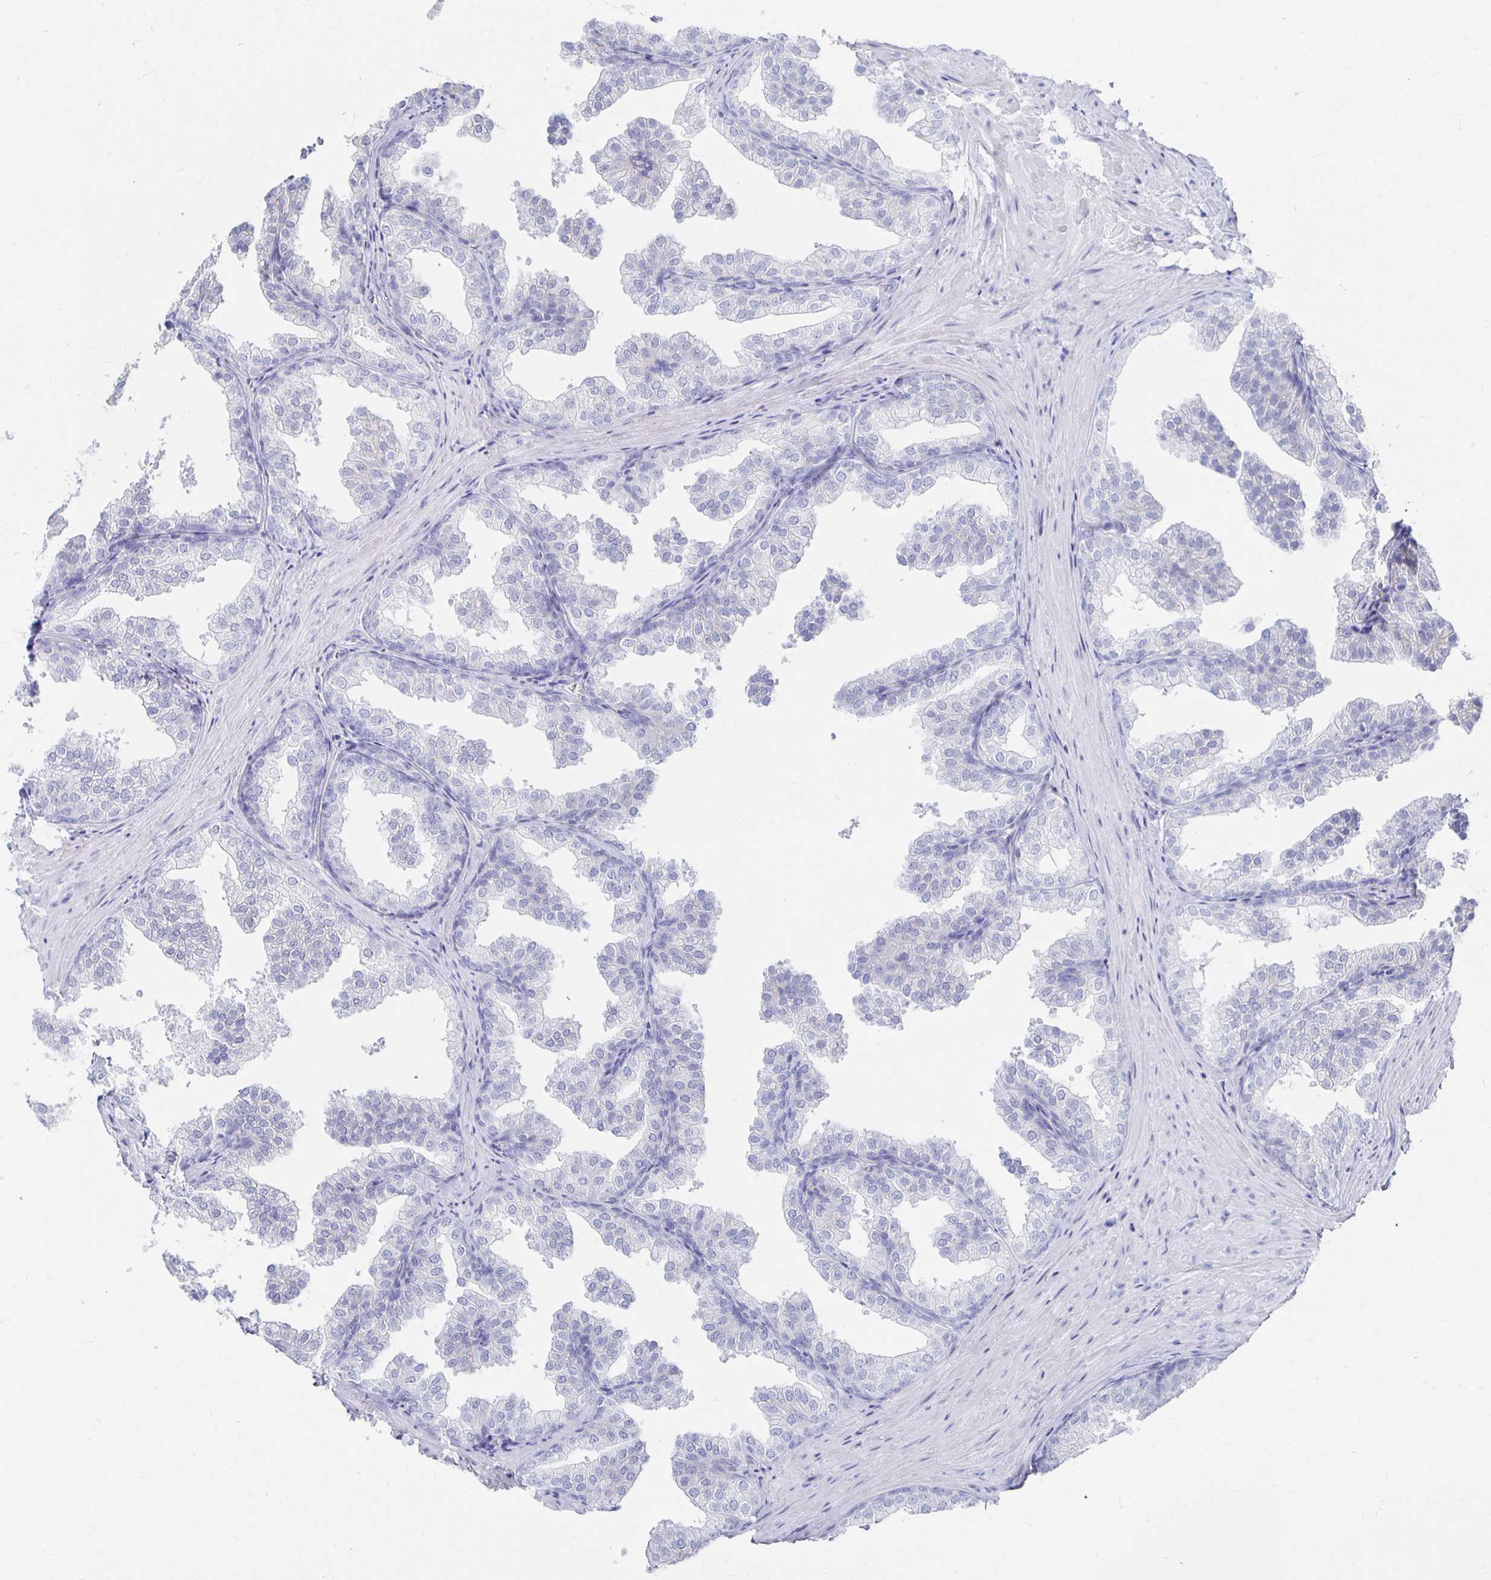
{"staining": {"intensity": "negative", "quantity": "none", "location": "none"}, "tissue": "prostate", "cell_type": "Glandular cells", "image_type": "normal", "snomed": [{"axis": "morphology", "description": "Normal tissue, NOS"}, {"axis": "topography", "description": "Prostate"}], "caption": "This histopathology image is of benign prostate stained with immunohistochemistry to label a protein in brown with the nuclei are counter-stained blue. There is no positivity in glandular cells. Nuclei are stained in blue.", "gene": "PRDM7", "patient": {"sex": "male", "age": 37}}